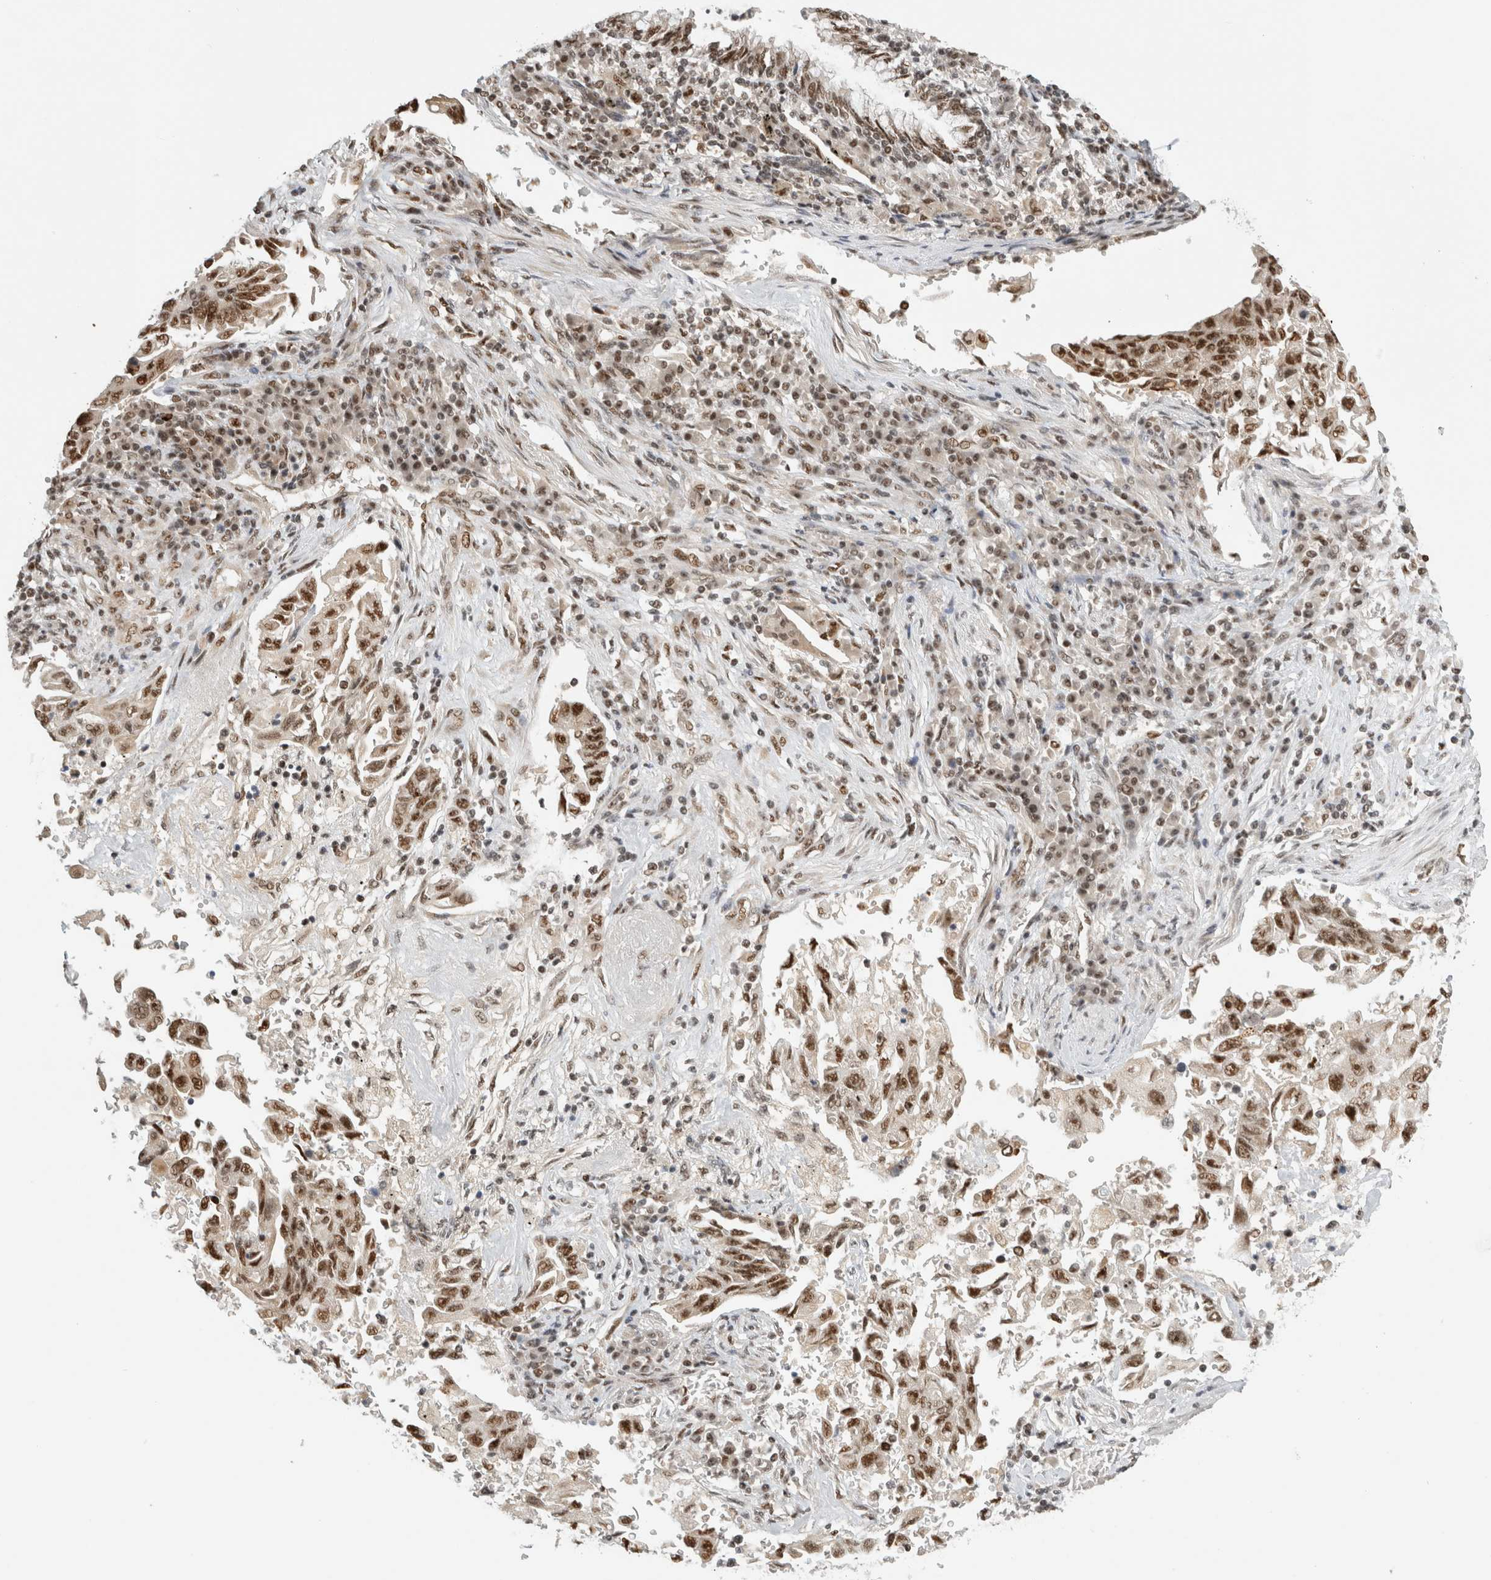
{"staining": {"intensity": "moderate", "quantity": ">75%", "location": "cytoplasmic/membranous"}, "tissue": "lung cancer", "cell_type": "Tumor cells", "image_type": "cancer", "snomed": [{"axis": "morphology", "description": "Adenocarcinoma, NOS"}, {"axis": "topography", "description": "Lung"}], "caption": "The image exhibits immunohistochemical staining of adenocarcinoma (lung). There is moderate cytoplasmic/membranous staining is appreciated in approximately >75% of tumor cells.", "gene": "EBNA1BP2", "patient": {"sex": "female", "age": 51}}